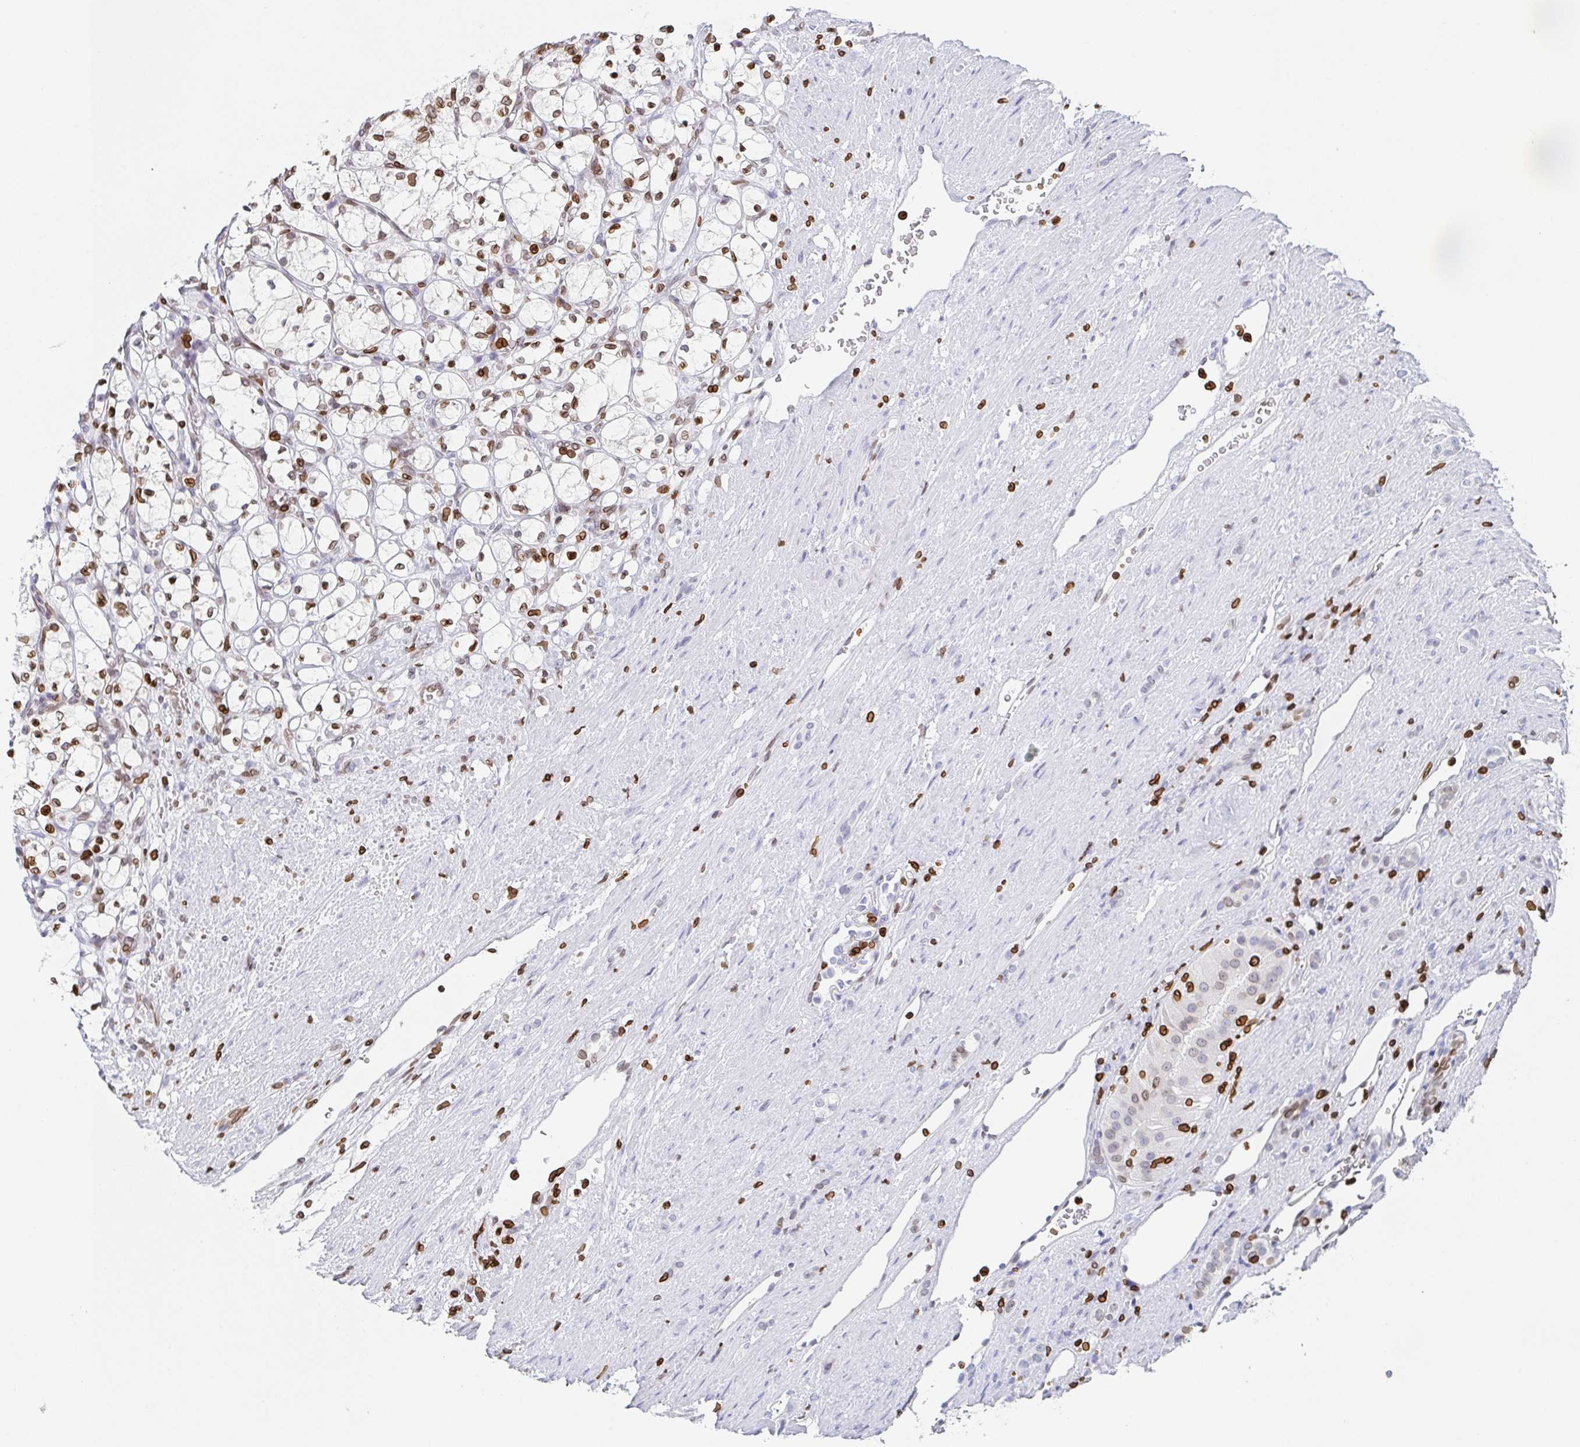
{"staining": {"intensity": "moderate", "quantity": "<25%", "location": "cytoplasmic/membranous,nuclear"}, "tissue": "renal cancer", "cell_type": "Tumor cells", "image_type": "cancer", "snomed": [{"axis": "morphology", "description": "Adenocarcinoma, NOS"}, {"axis": "topography", "description": "Kidney"}], "caption": "Tumor cells demonstrate low levels of moderate cytoplasmic/membranous and nuclear positivity in about <25% of cells in adenocarcinoma (renal).", "gene": "BTBD7", "patient": {"sex": "female", "age": 69}}